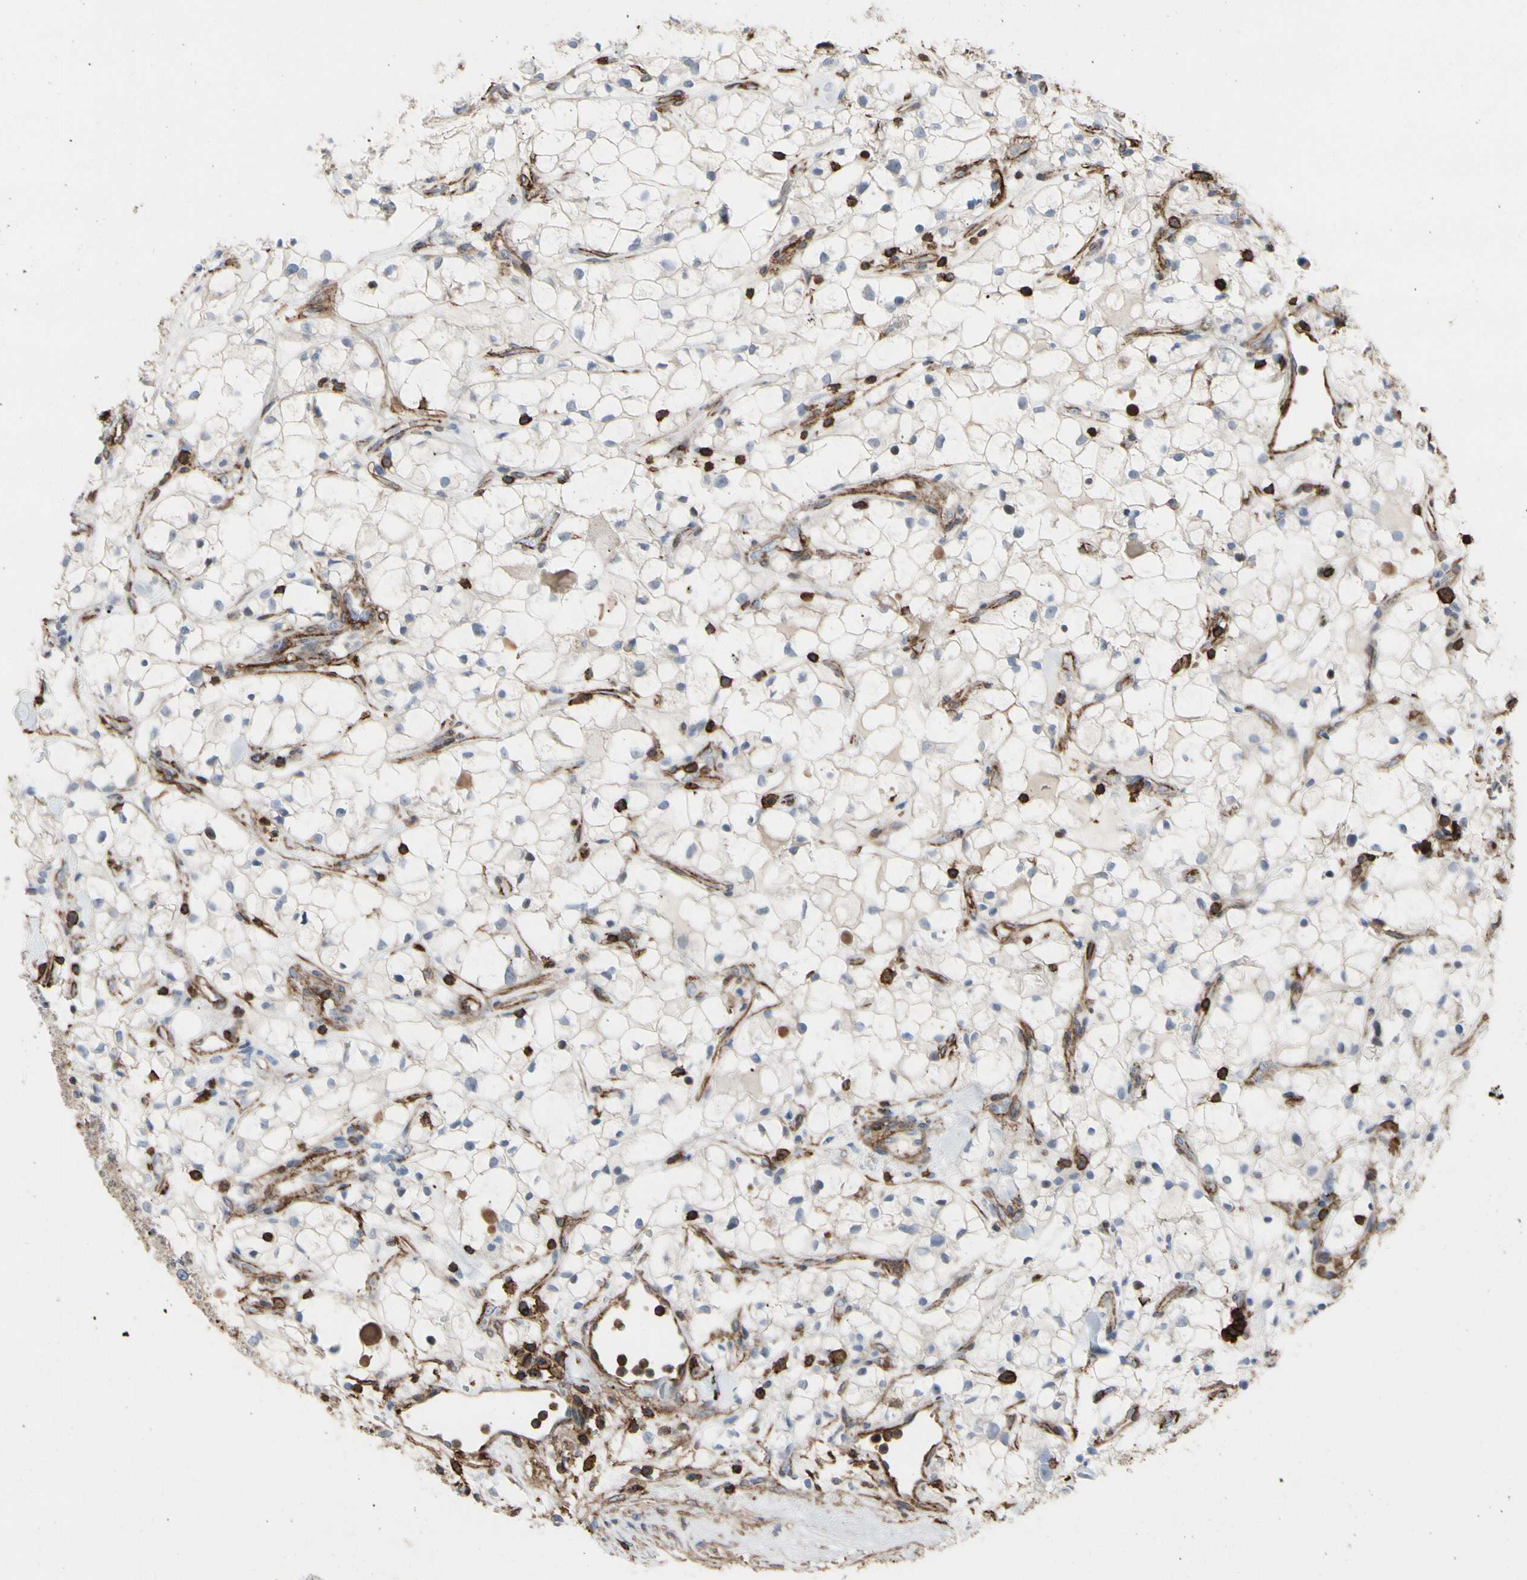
{"staining": {"intensity": "negative", "quantity": "none", "location": "none"}, "tissue": "renal cancer", "cell_type": "Tumor cells", "image_type": "cancer", "snomed": [{"axis": "morphology", "description": "Adenocarcinoma, NOS"}, {"axis": "topography", "description": "Kidney"}], "caption": "A high-resolution photomicrograph shows IHC staining of renal cancer (adenocarcinoma), which displays no significant positivity in tumor cells.", "gene": "ANXA6", "patient": {"sex": "female", "age": 60}}